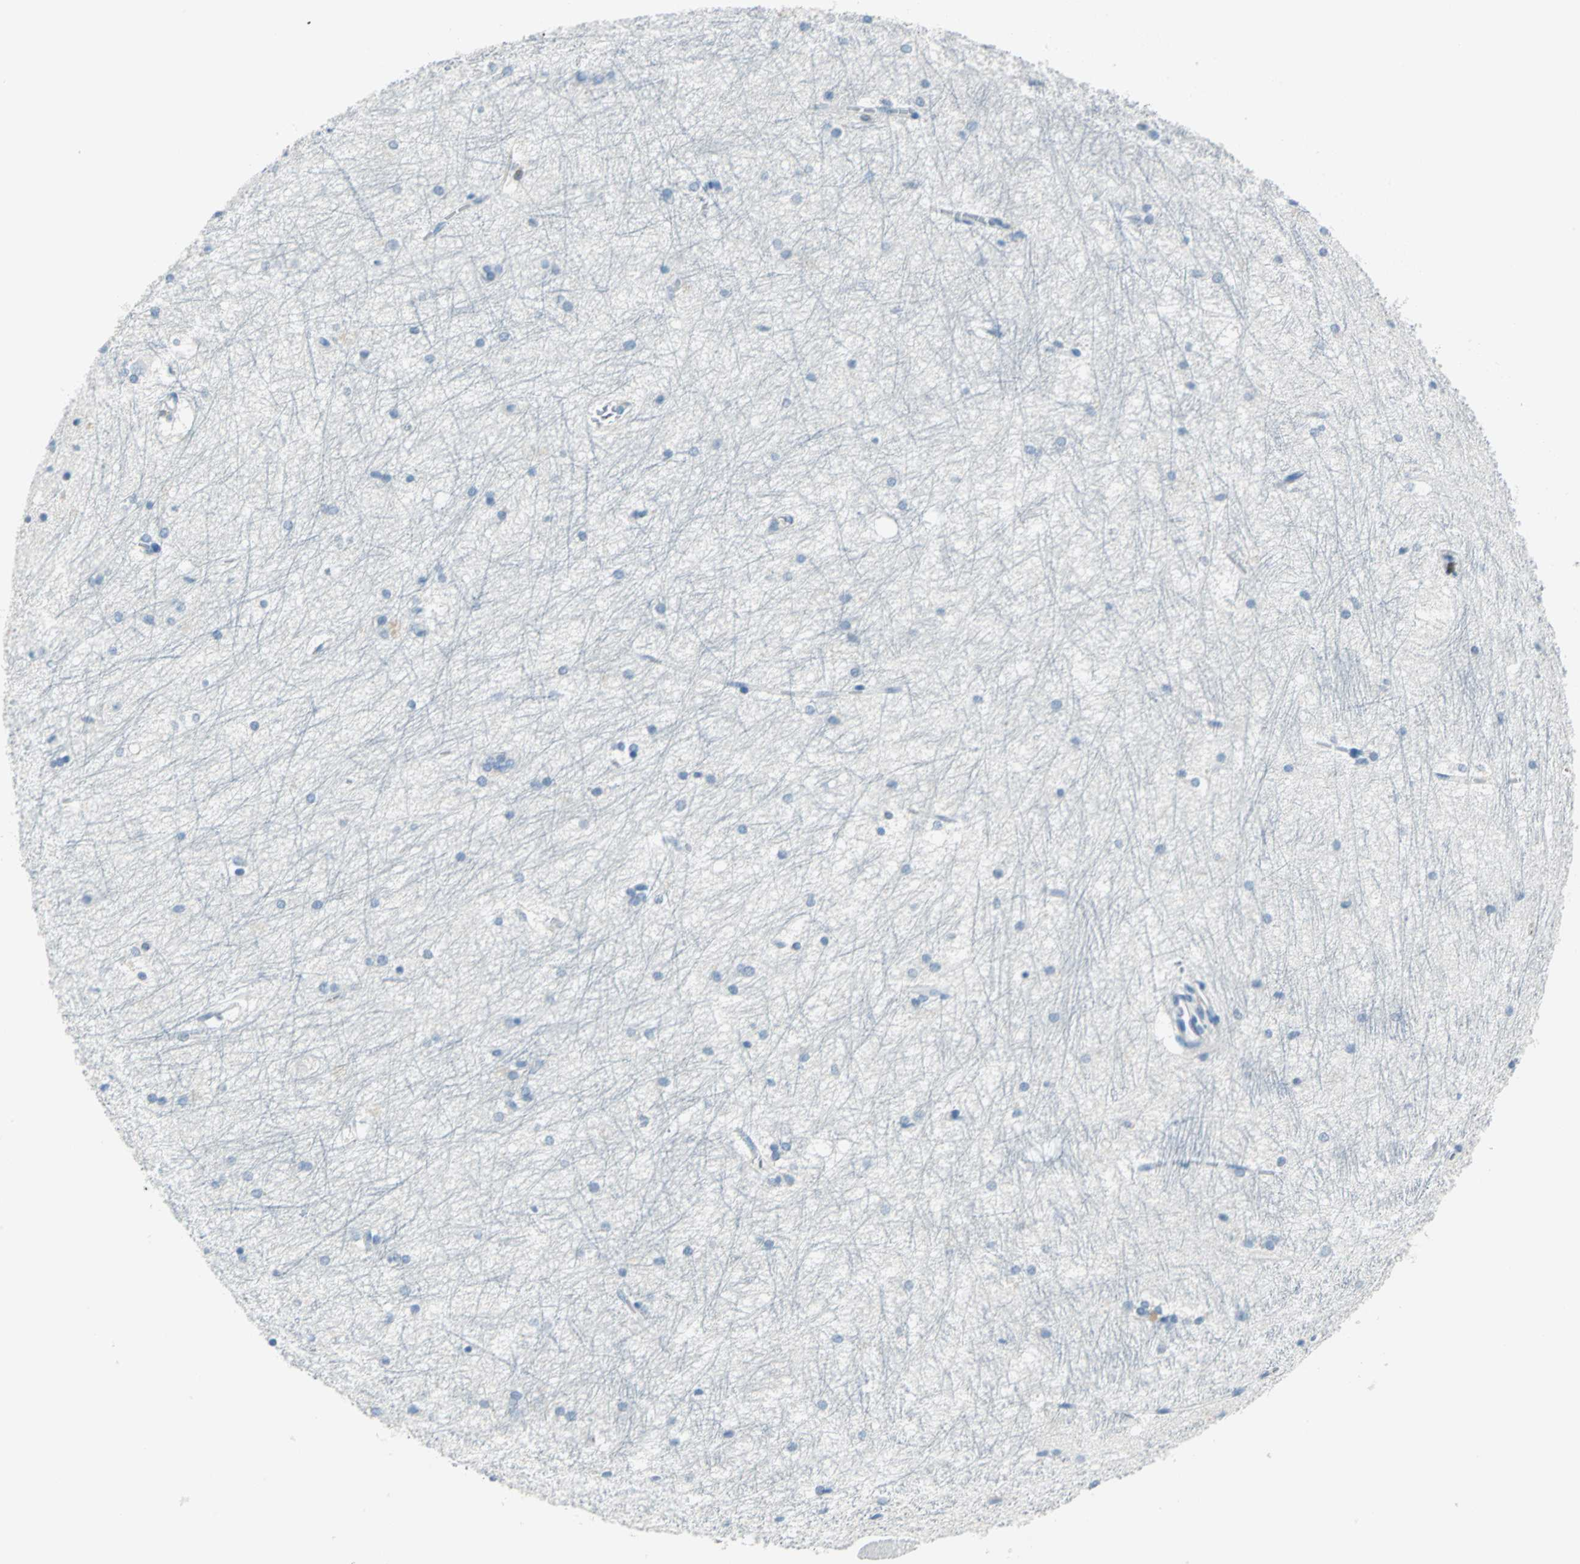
{"staining": {"intensity": "negative", "quantity": "none", "location": "none"}, "tissue": "hippocampus", "cell_type": "Glial cells", "image_type": "normal", "snomed": [{"axis": "morphology", "description": "Normal tissue, NOS"}, {"axis": "topography", "description": "Hippocampus"}], "caption": "IHC of normal hippocampus exhibits no positivity in glial cells.", "gene": "AKR1A1", "patient": {"sex": "female", "age": 19}}